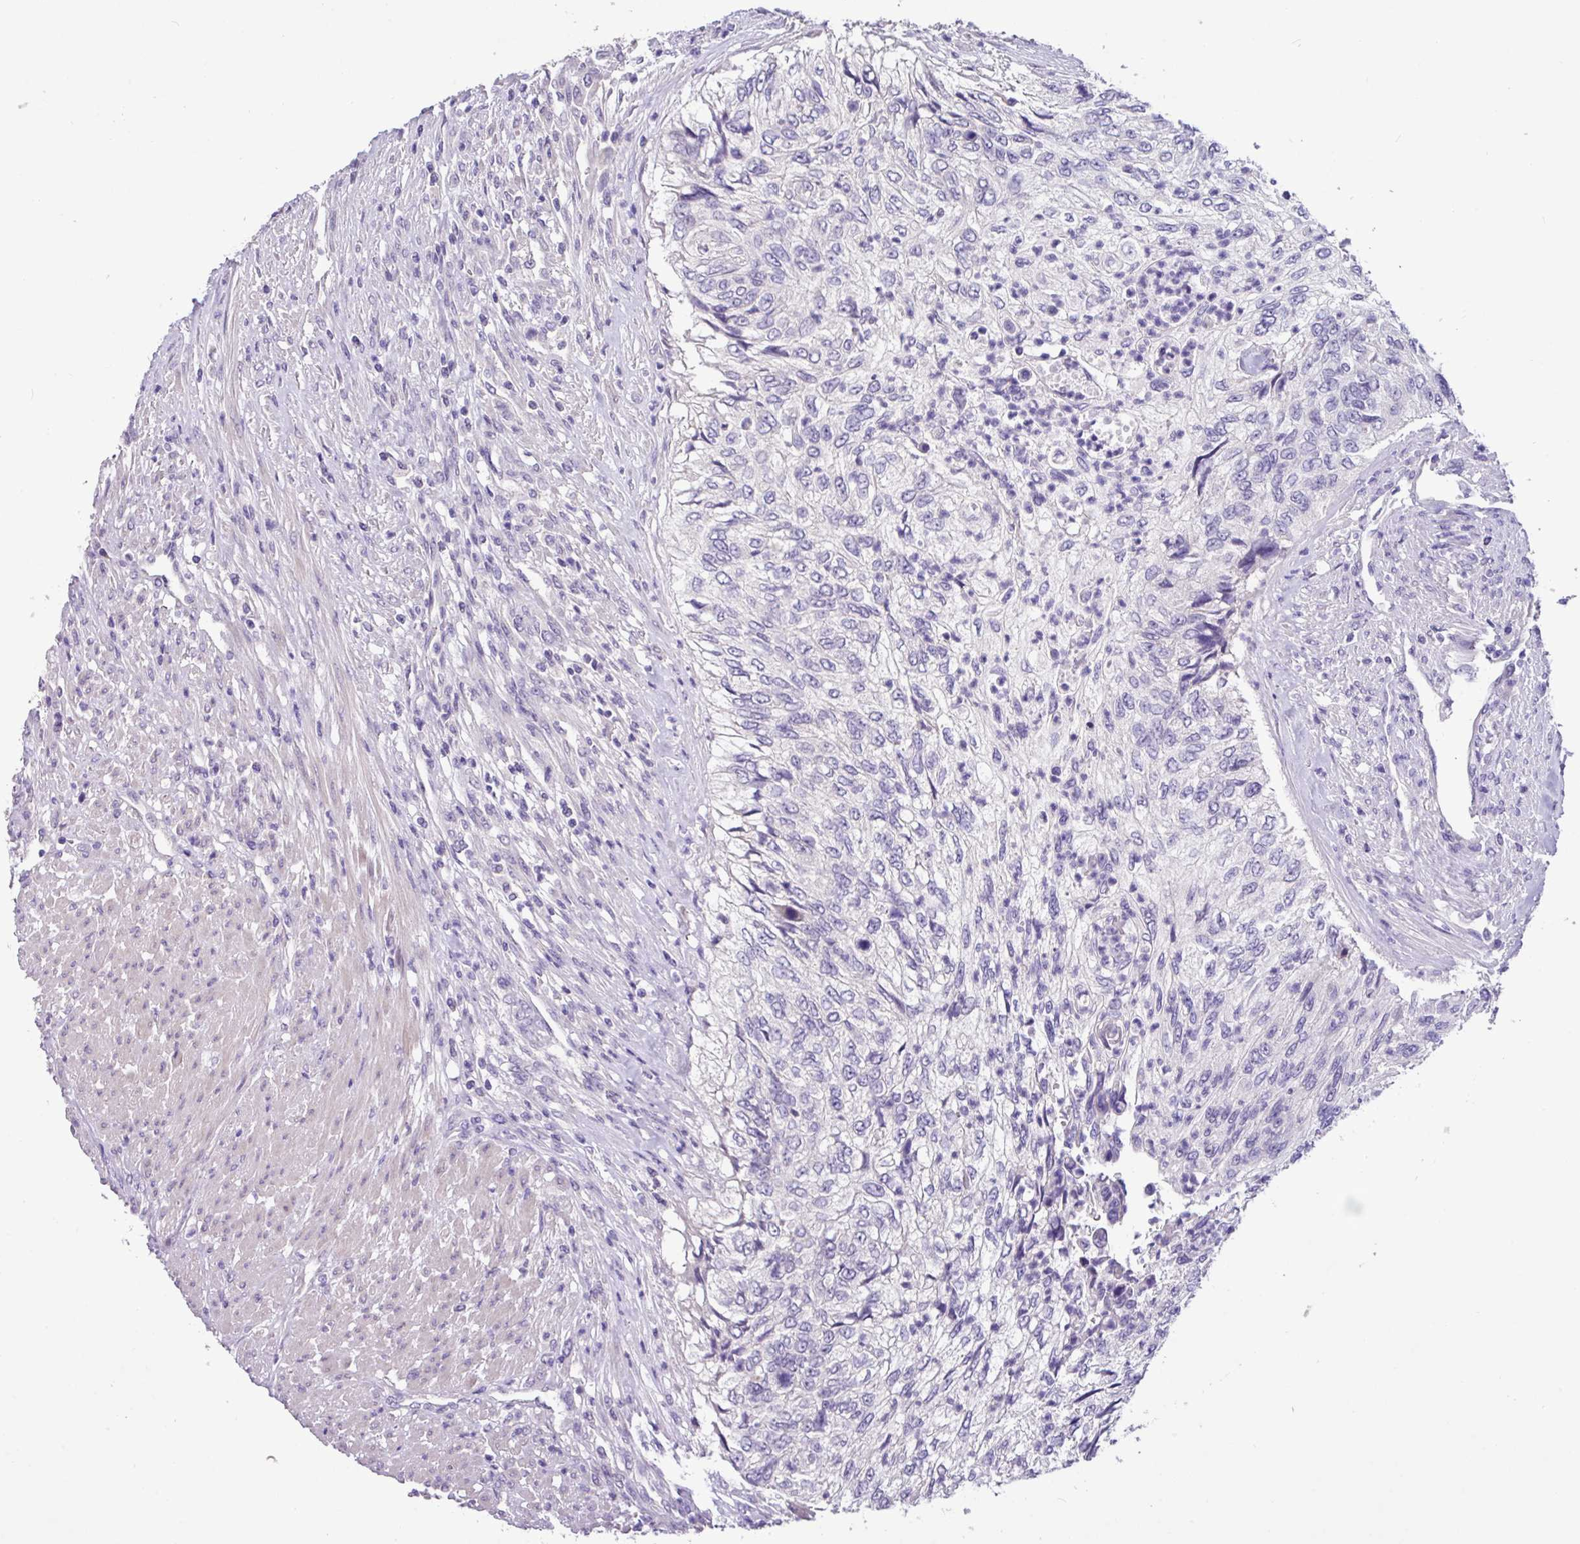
{"staining": {"intensity": "negative", "quantity": "none", "location": "none"}, "tissue": "urothelial cancer", "cell_type": "Tumor cells", "image_type": "cancer", "snomed": [{"axis": "morphology", "description": "Urothelial carcinoma, High grade"}, {"axis": "topography", "description": "Urinary bladder"}], "caption": "High magnification brightfield microscopy of high-grade urothelial carcinoma stained with DAB (brown) and counterstained with hematoxylin (blue): tumor cells show no significant expression.", "gene": "PAX8", "patient": {"sex": "female", "age": 60}}